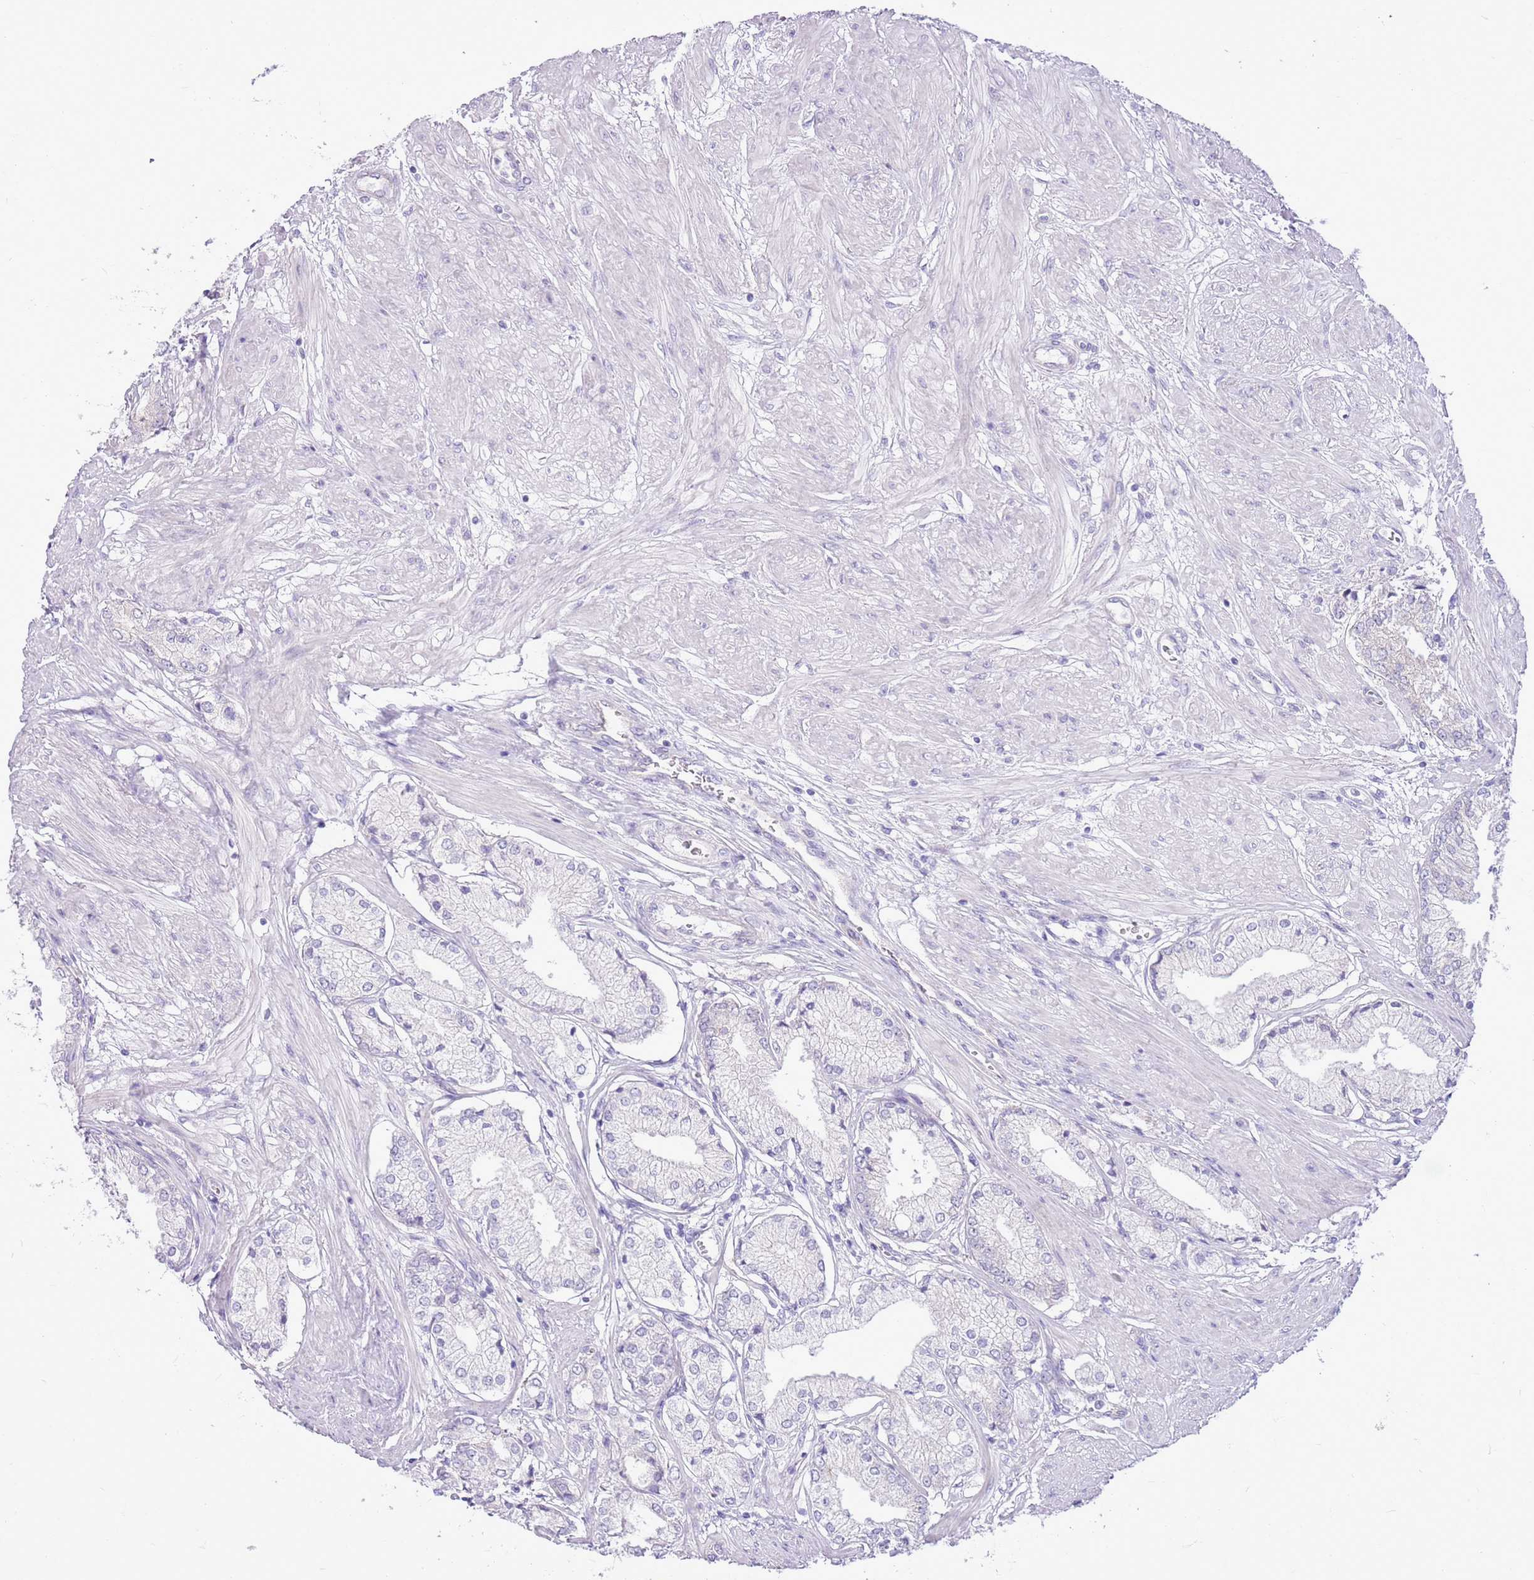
{"staining": {"intensity": "negative", "quantity": "none", "location": "none"}, "tissue": "prostate cancer", "cell_type": "Tumor cells", "image_type": "cancer", "snomed": [{"axis": "morphology", "description": "Adenocarcinoma, High grade"}, {"axis": "topography", "description": "Prostate and seminal vesicle, NOS"}], "caption": "Protein analysis of high-grade adenocarcinoma (prostate) shows no significant staining in tumor cells.", "gene": "PARP8", "patient": {"sex": "male", "age": 64}}